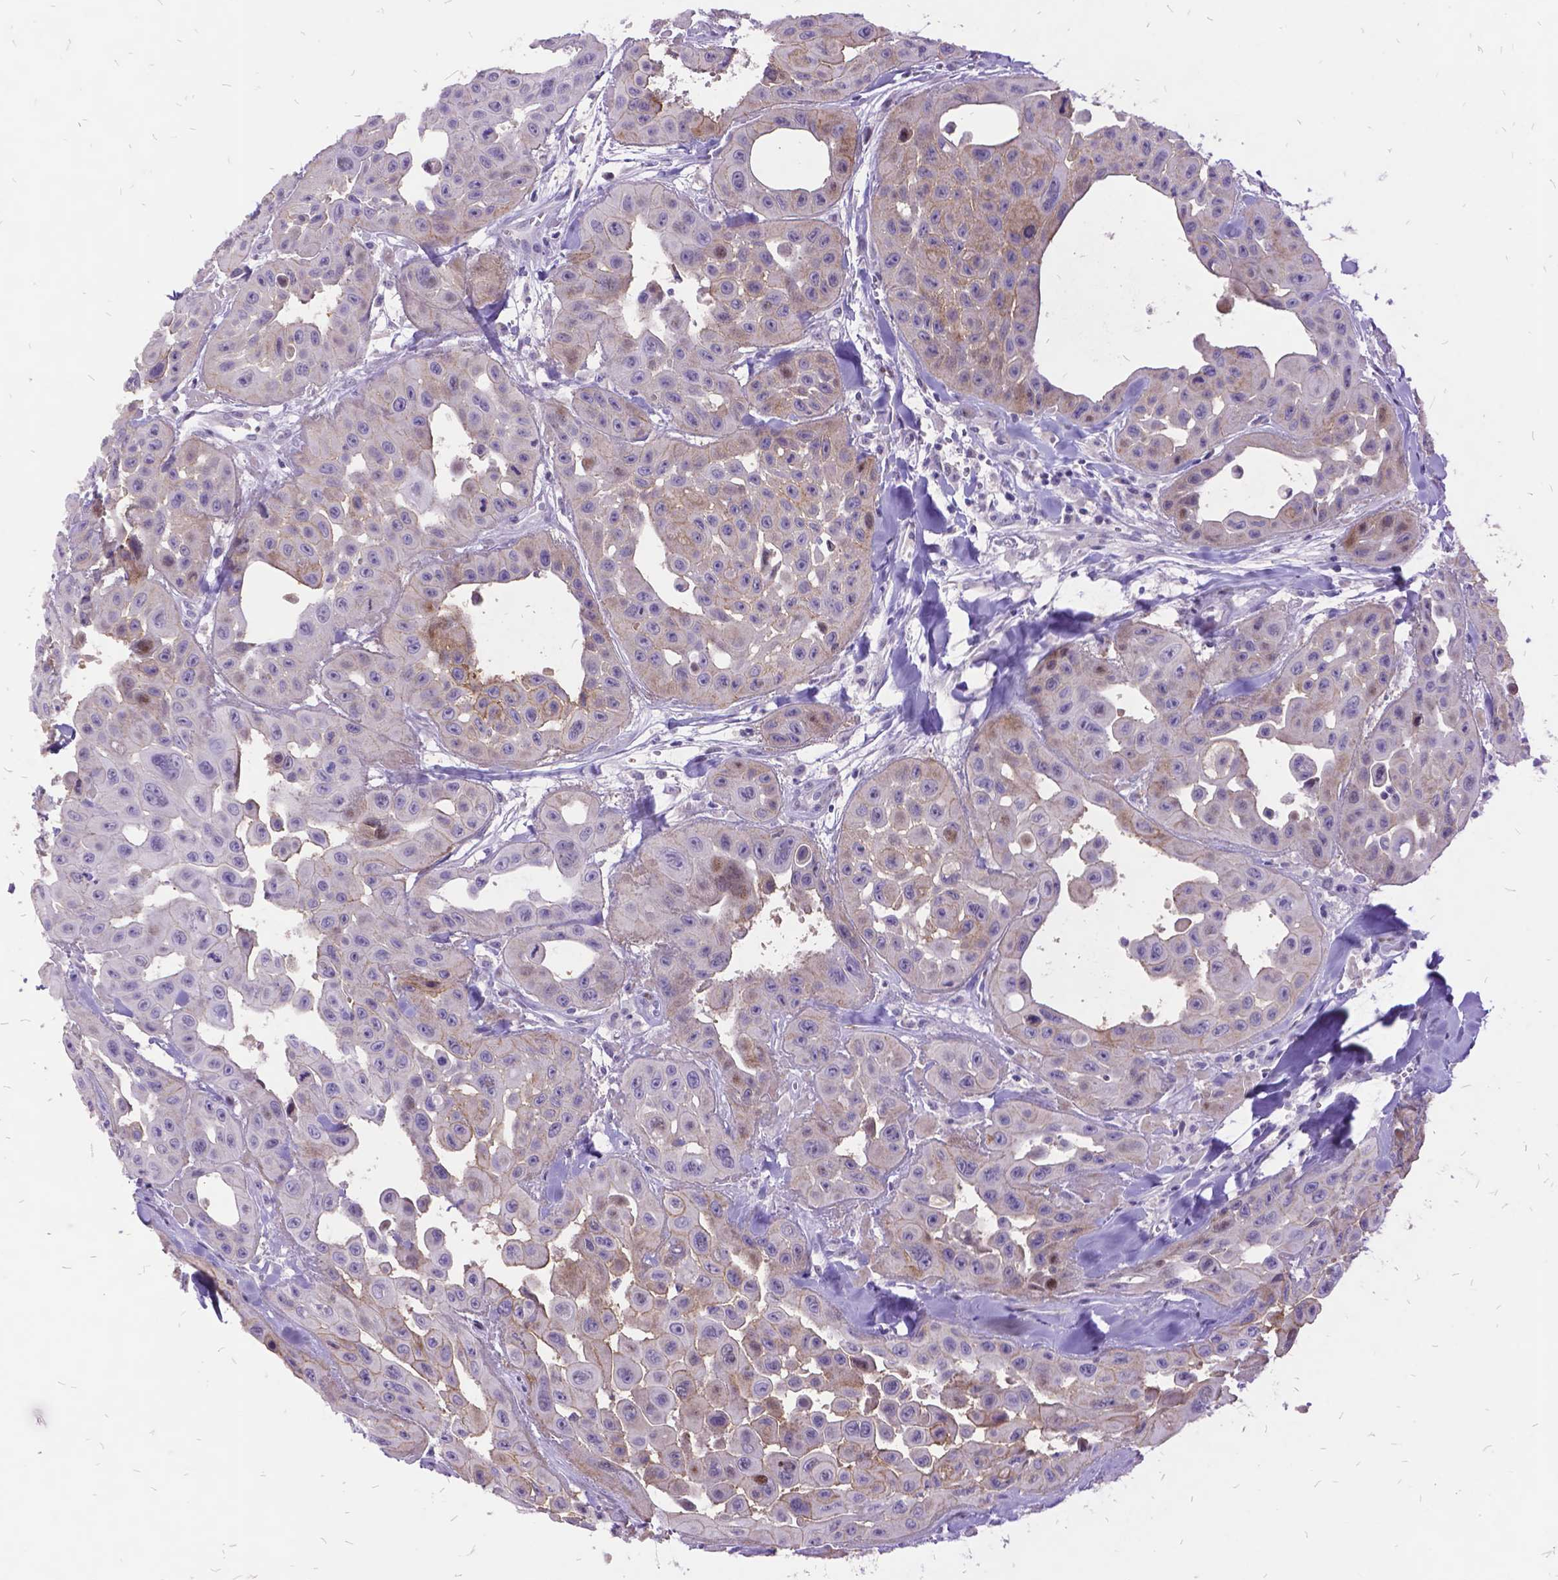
{"staining": {"intensity": "weak", "quantity": "<25%", "location": "cytoplasmic/membranous"}, "tissue": "head and neck cancer", "cell_type": "Tumor cells", "image_type": "cancer", "snomed": [{"axis": "morphology", "description": "Adenocarcinoma, NOS"}, {"axis": "topography", "description": "Head-Neck"}], "caption": "This is a photomicrograph of immunohistochemistry (IHC) staining of head and neck cancer (adenocarcinoma), which shows no positivity in tumor cells. (Stains: DAB (3,3'-diaminobenzidine) IHC with hematoxylin counter stain, Microscopy: brightfield microscopy at high magnification).", "gene": "ITGB6", "patient": {"sex": "male", "age": 73}}